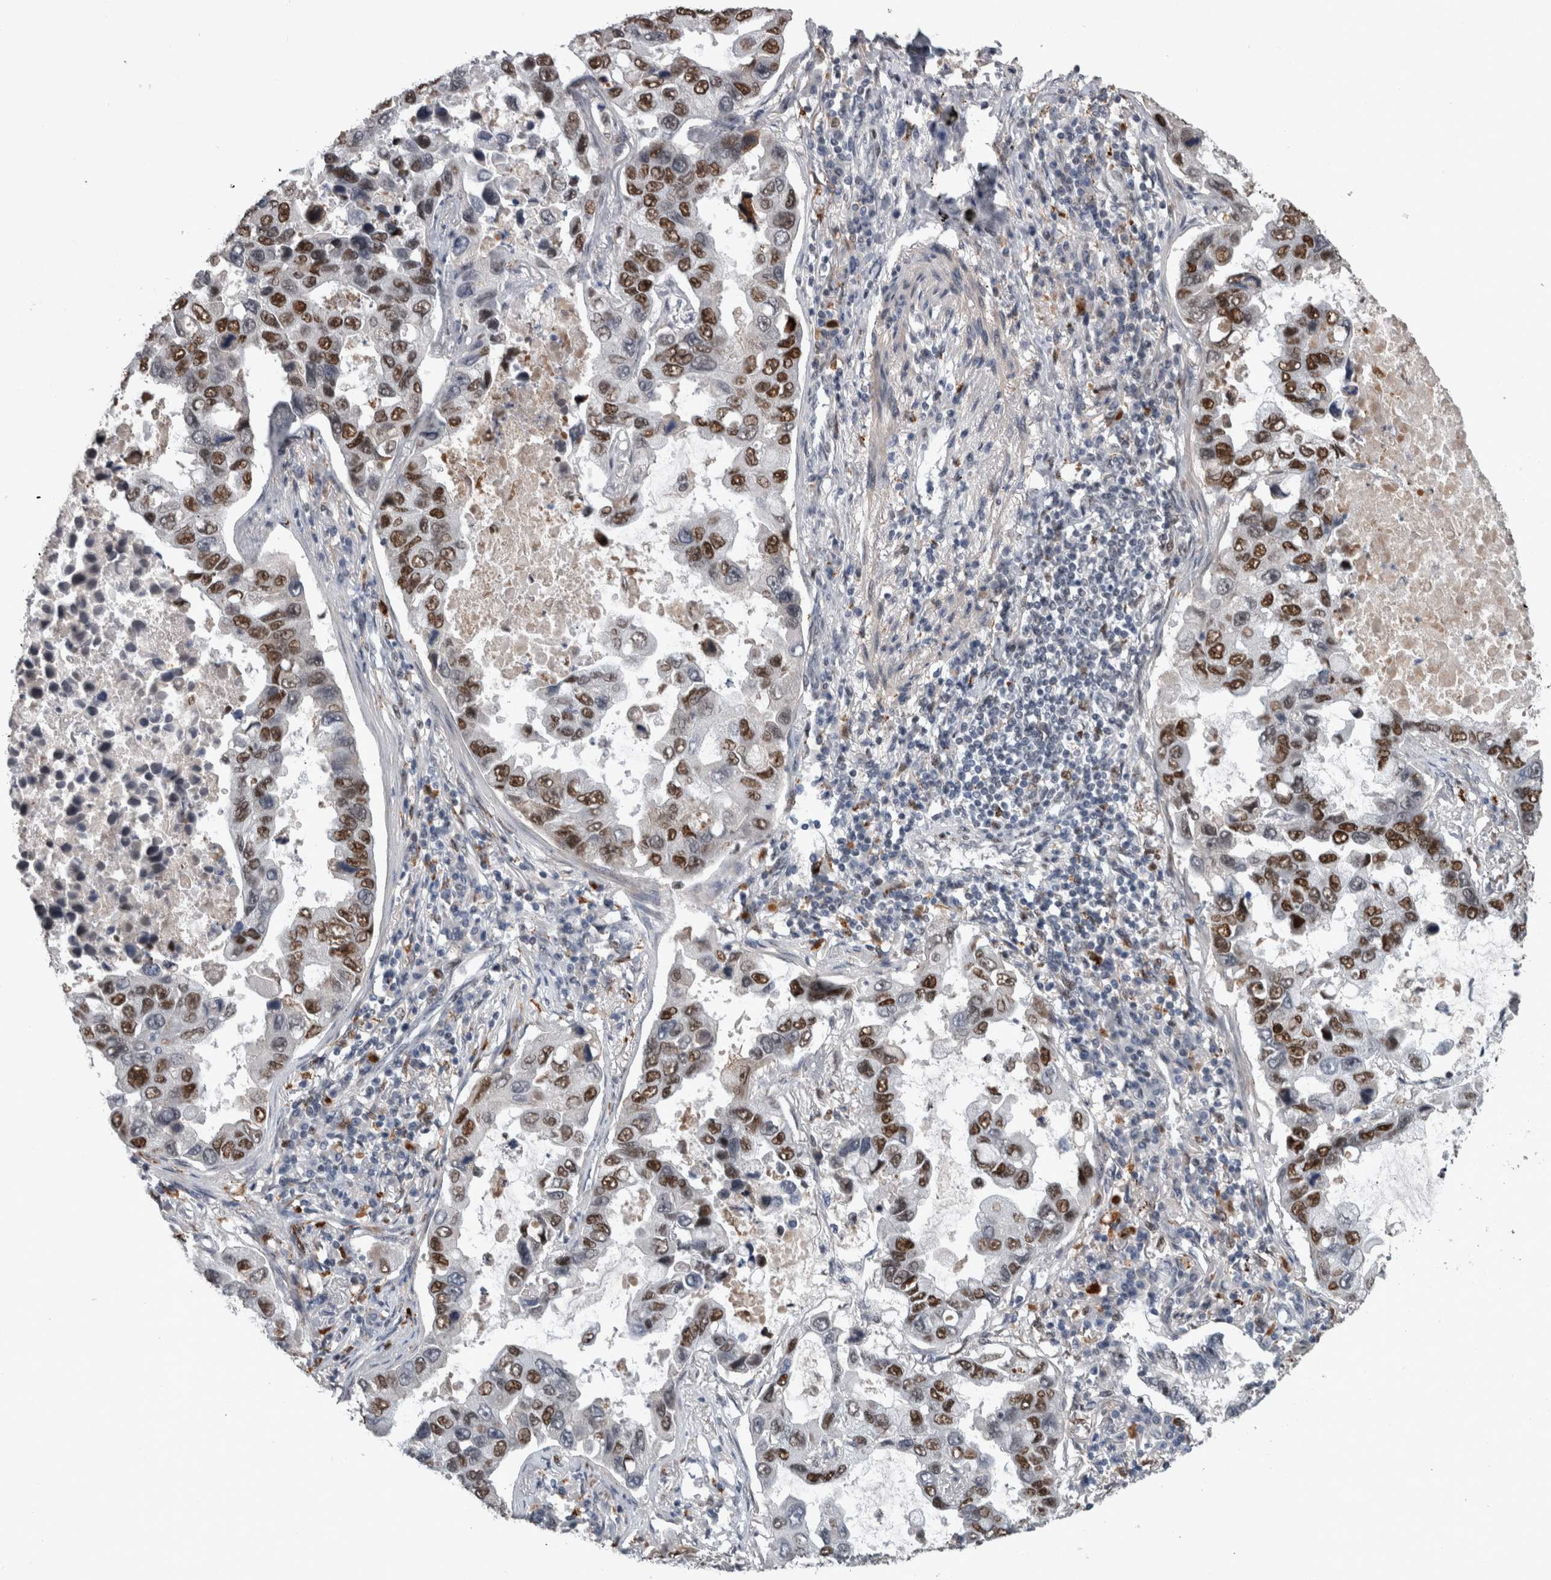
{"staining": {"intensity": "strong", "quantity": "25%-75%", "location": "nuclear"}, "tissue": "lung cancer", "cell_type": "Tumor cells", "image_type": "cancer", "snomed": [{"axis": "morphology", "description": "Adenocarcinoma, NOS"}, {"axis": "topography", "description": "Lung"}], "caption": "A high-resolution image shows immunohistochemistry (IHC) staining of adenocarcinoma (lung), which demonstrates strong nuclear staining in about 25%-75% of tumor cells.", "gene": "POLD2", "patient": {"sex": "male", "age": 64}}